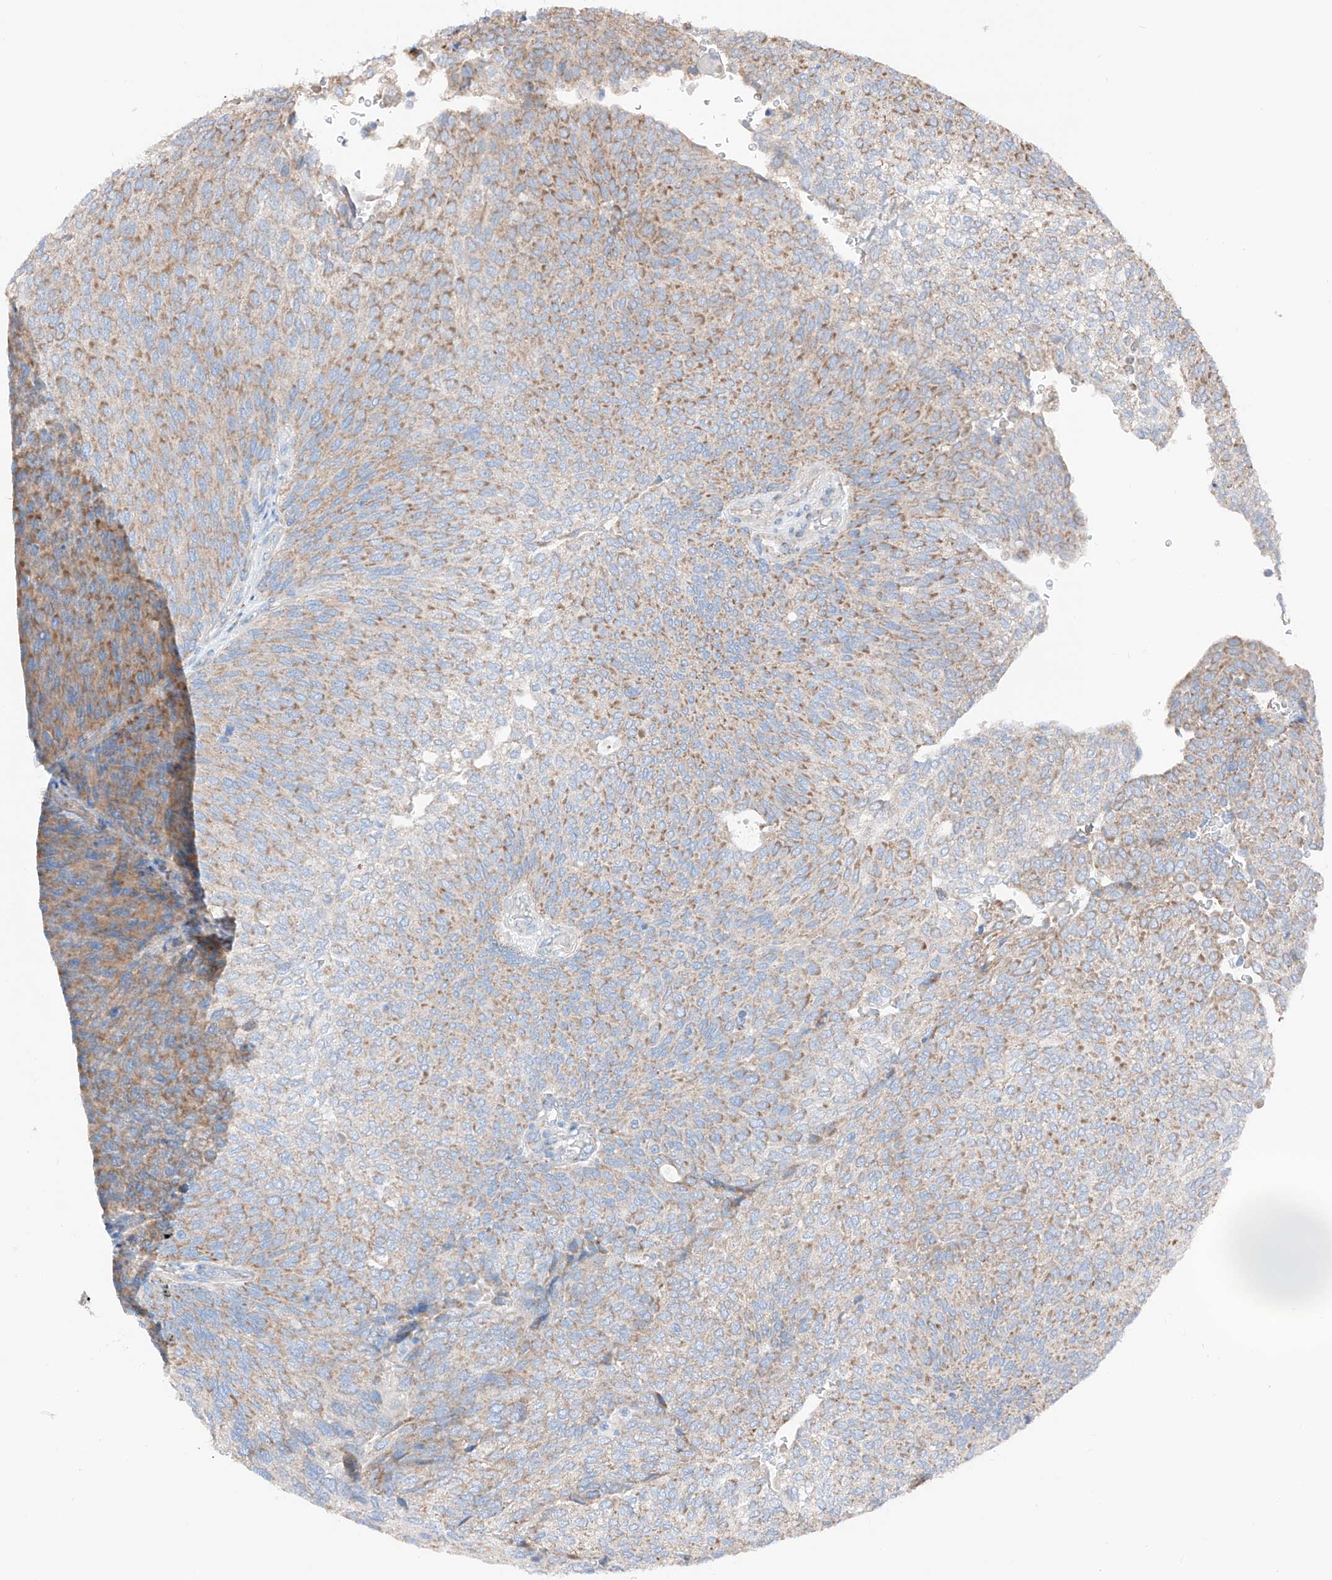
{"staining": {"intensity": "moderate", "quantity": "25%-75%", "location": "cytoplasmic/membranous"}, "tissue": "urothelial cancer", "cell_type": "Tumor cells", "image_type": "cancer", "snomed": [{"axis": "morphology", "description": "Urothelial carcinoma, Low grade"}, {"axis": "topography", "description": "Urinary bladder"}], "caption": "DAB (3,3'-diaminobenzidine) immunohistochemical staining of human urothelial cancer reveals moderate cytoplasmic/membranous protein staining in approximately 25%-75% of tumor cells.", "gene": "MRAP", "patient": {"sex": "female", "age": 79}}